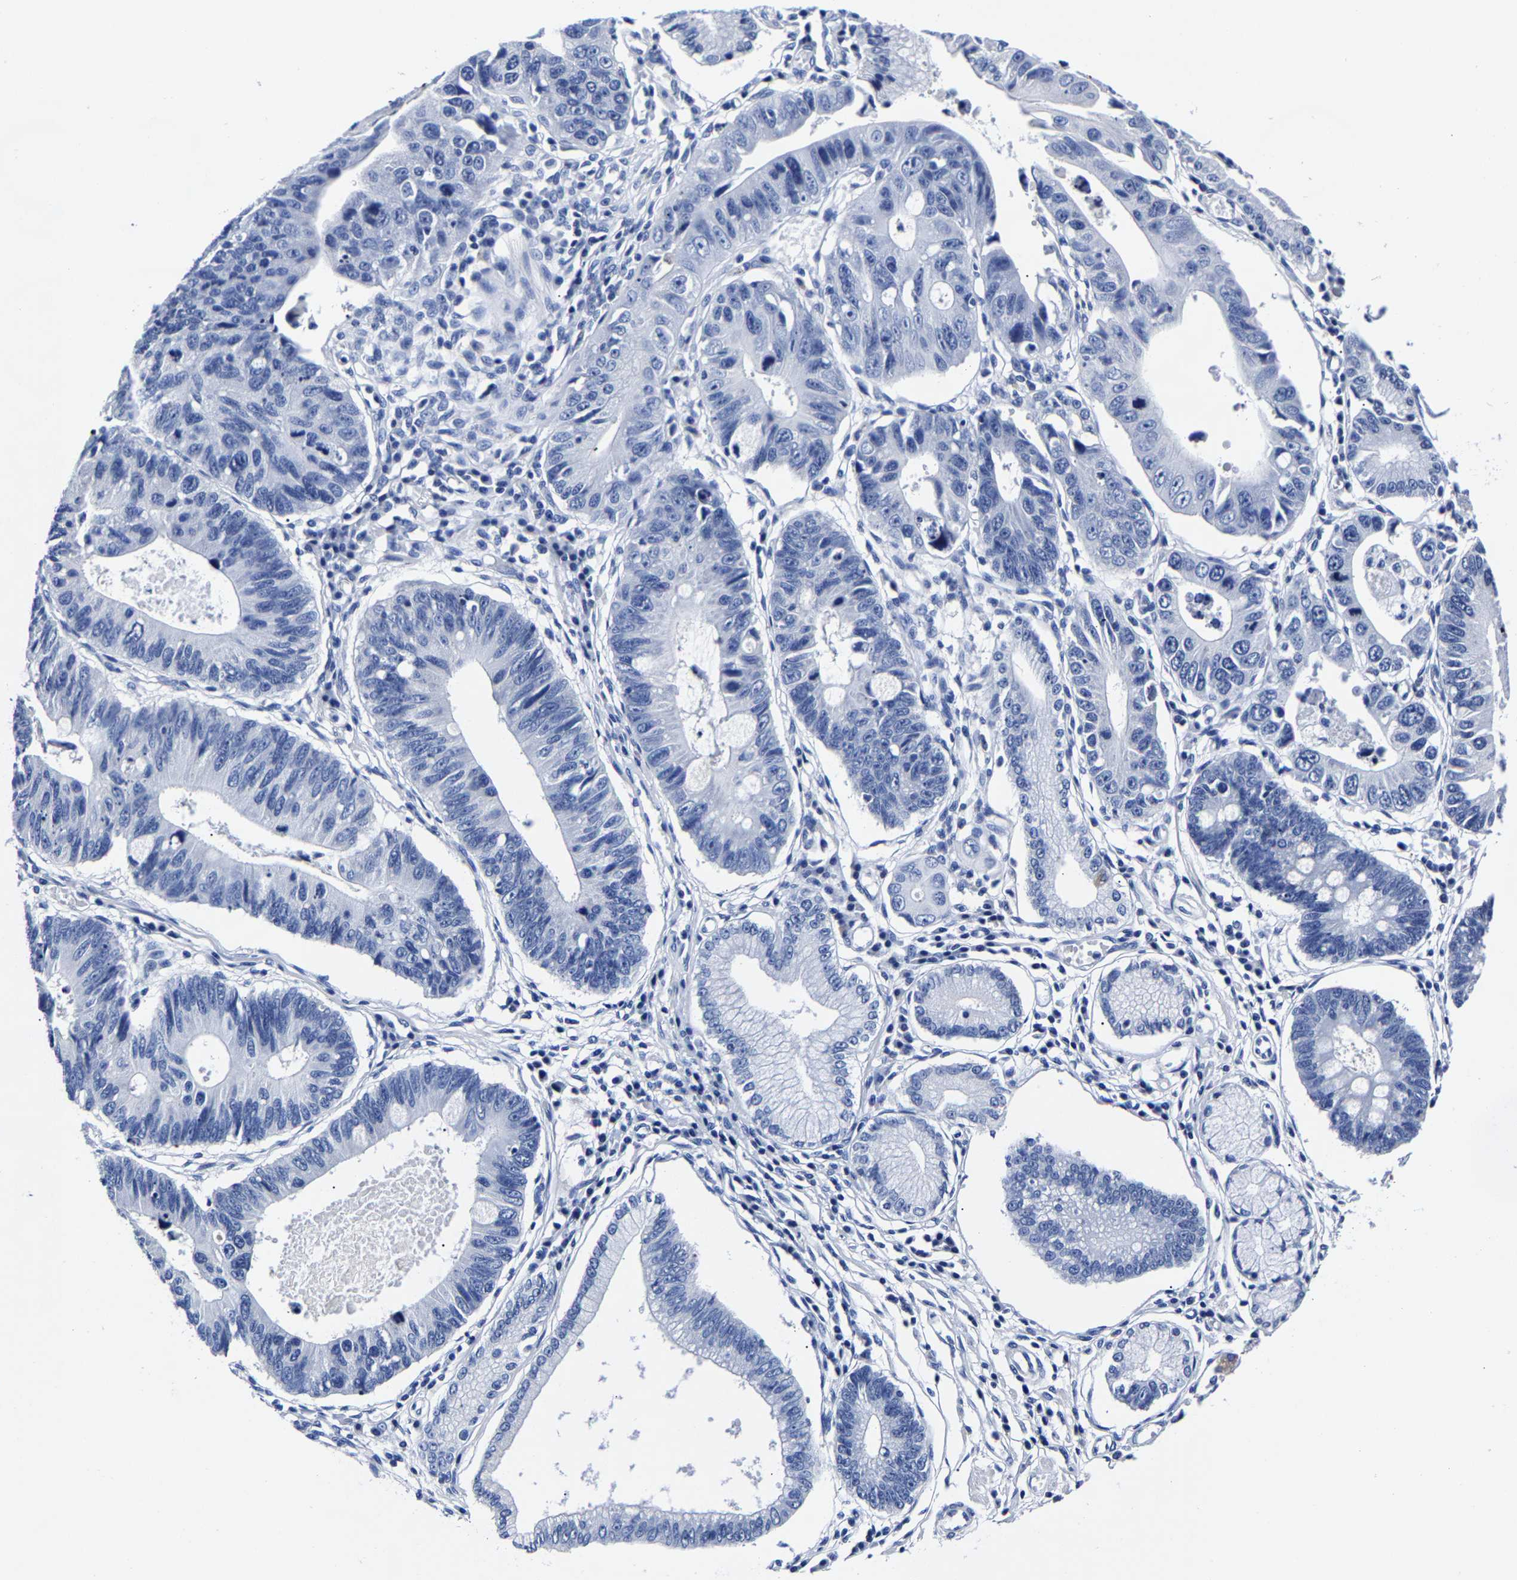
{"staining": {"intensity": "negative", "quantity": "none", "location": "none"}, "tissue": "stomach cancer", "cell_type": "Tumor cells", "image_type": "cancer", "snomed": [{"axis": "morphology", "description": "Adenocarcinoma, NOS"}, {"axis": "topography", "description": "Stomach"}], "caption": "Human adenocarcinoma (stomach) stained for a protein using IHC reveals no positivity in tumor cells.", "gene": "CPA2", "patient": {"sex": "male", "age": 59}}